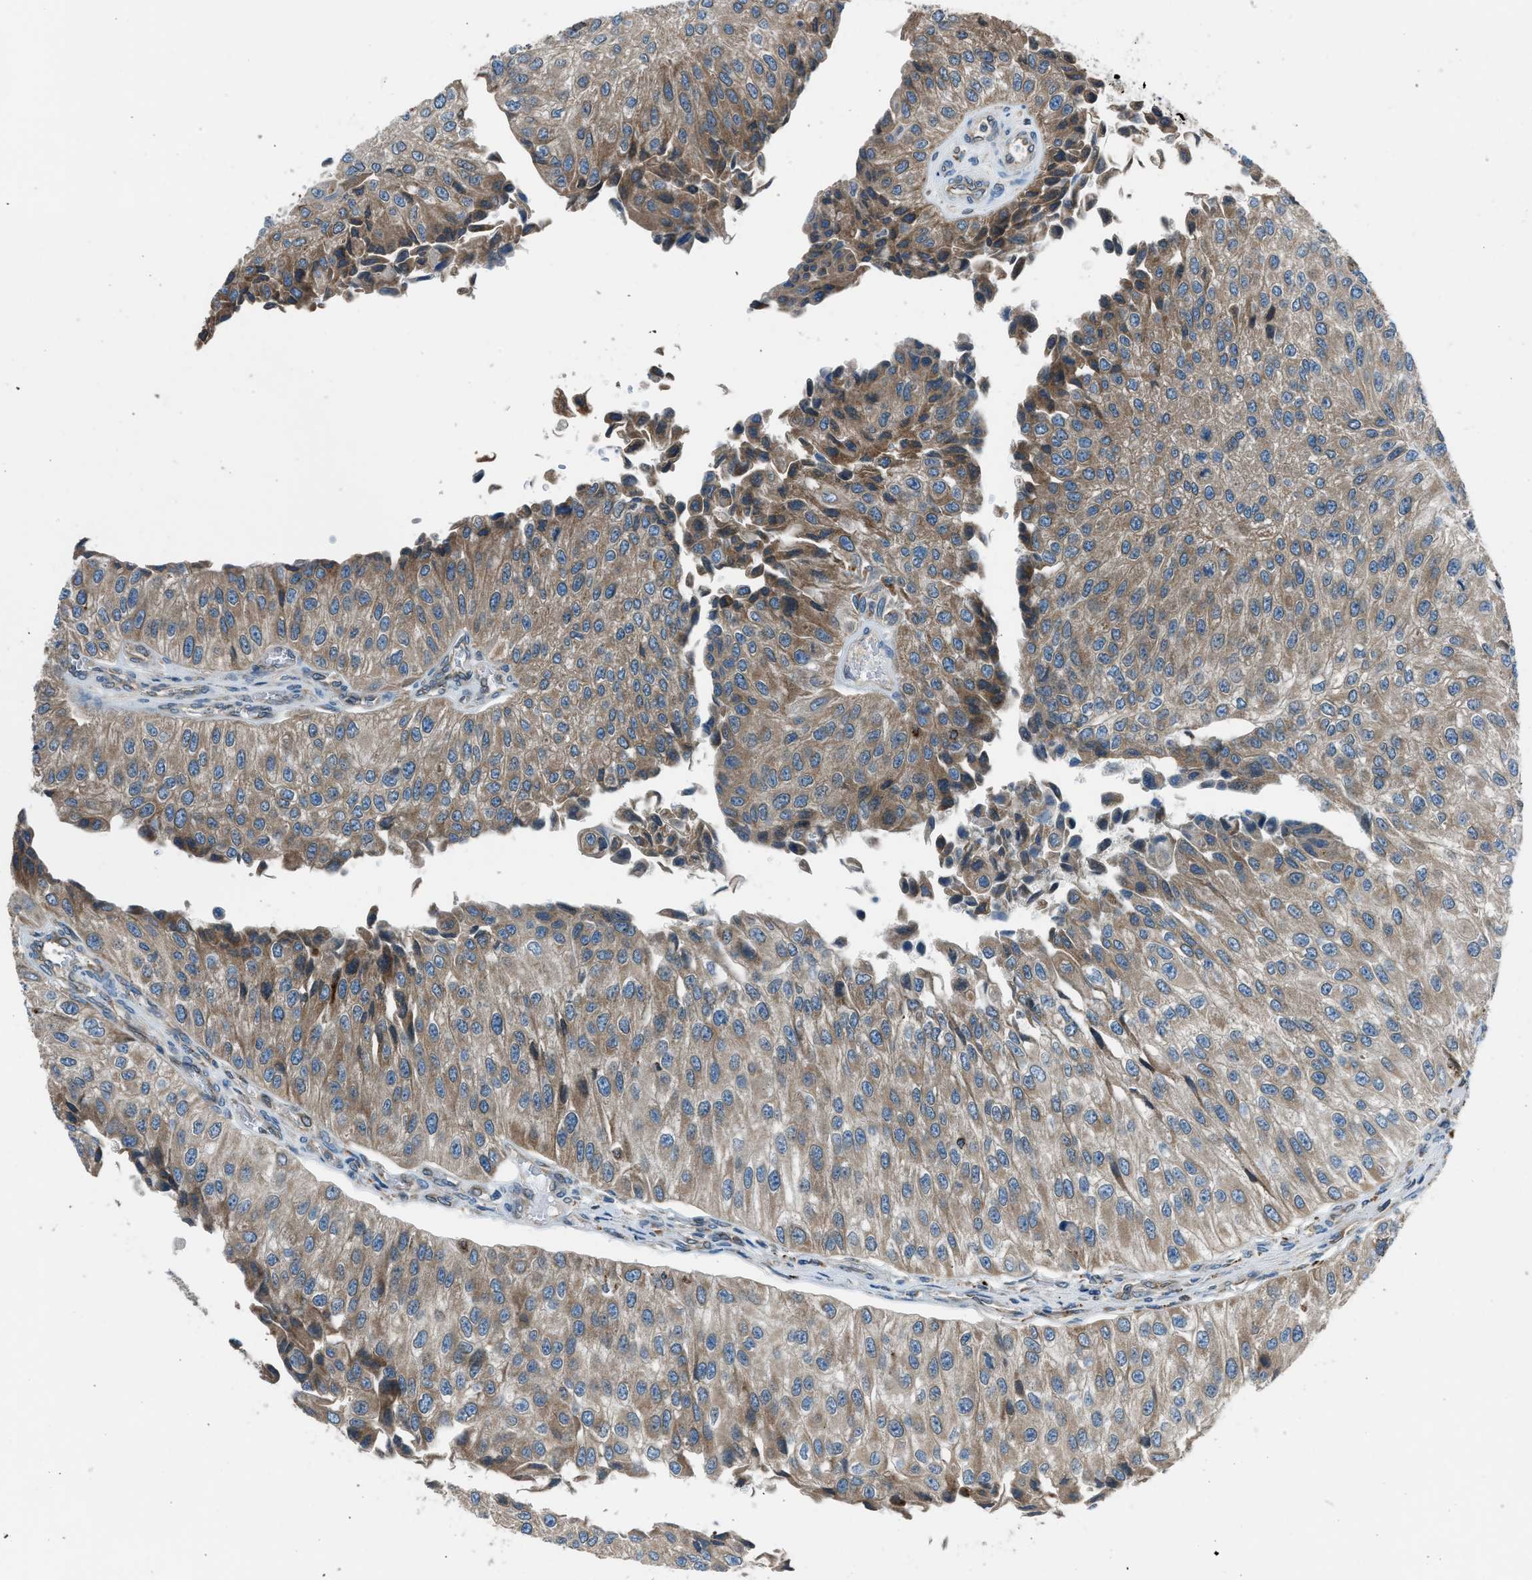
{"staining": {"intensity": "moderate", "quantity": "25%-75%", "location": "cytoplasmic/membranous"}, "tissue": "urothelial cancer", "cell_type": "Tumor cells", "image_type": "cancer", "snomed": [{"axis": "morphology", "description": "Urothelial carcinoma, High grade"}, {"axis": "topography", "description": "Kidney"}, {"axis": "topography", "description": "Urinary bladder"}], "caption": "The micrograph shows a brown stain indicating the presence of a protein in the cytoplasmic/membranous of tumor cells in urothelial carcinoma (high-grade).", "gene": "LMBR1", "patient": {"sex": "male", "age": 77}}